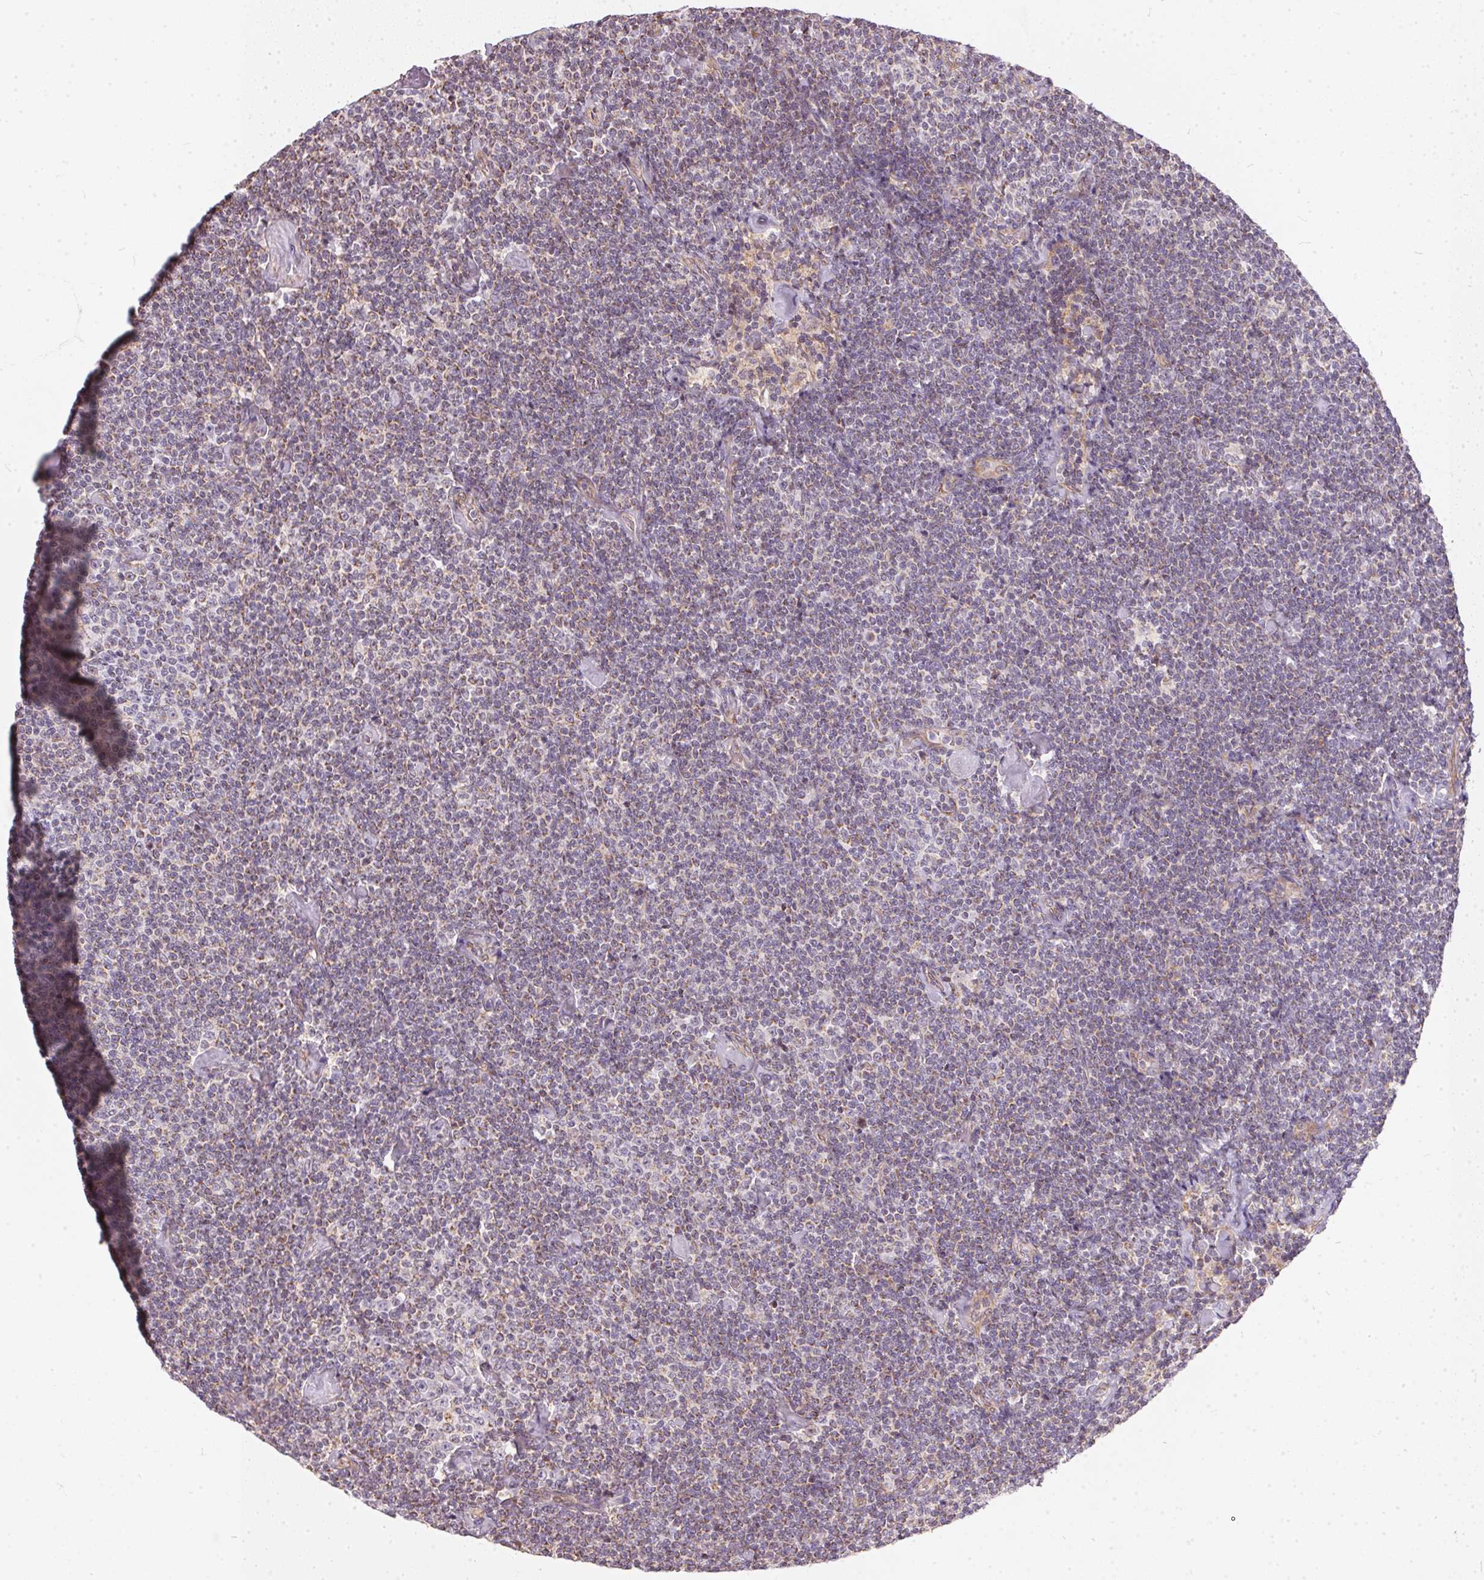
{"staining": {"intensity": "negative", "quantity": "none", "location": "none"}, "tissue": "lymphoma", "cell_type": "Tumor cells", "image_type": "cancer", "snomed": [{"axis": "morphology", "description": "Malignant lymphoma, non-Hodgkin's type, Low grade"}, {"axis": "topography", "description": "Lymph node"}], "caption": "High power microscopy image of an immunohistochemistry (IHC) micrograph of malignant lymphoma, non-Hodgkin's type (low-grade), revealing no significant expression in tumor cells.", "gene": "VWA5B2", "patient": {"sex": "male", "age": 81}}